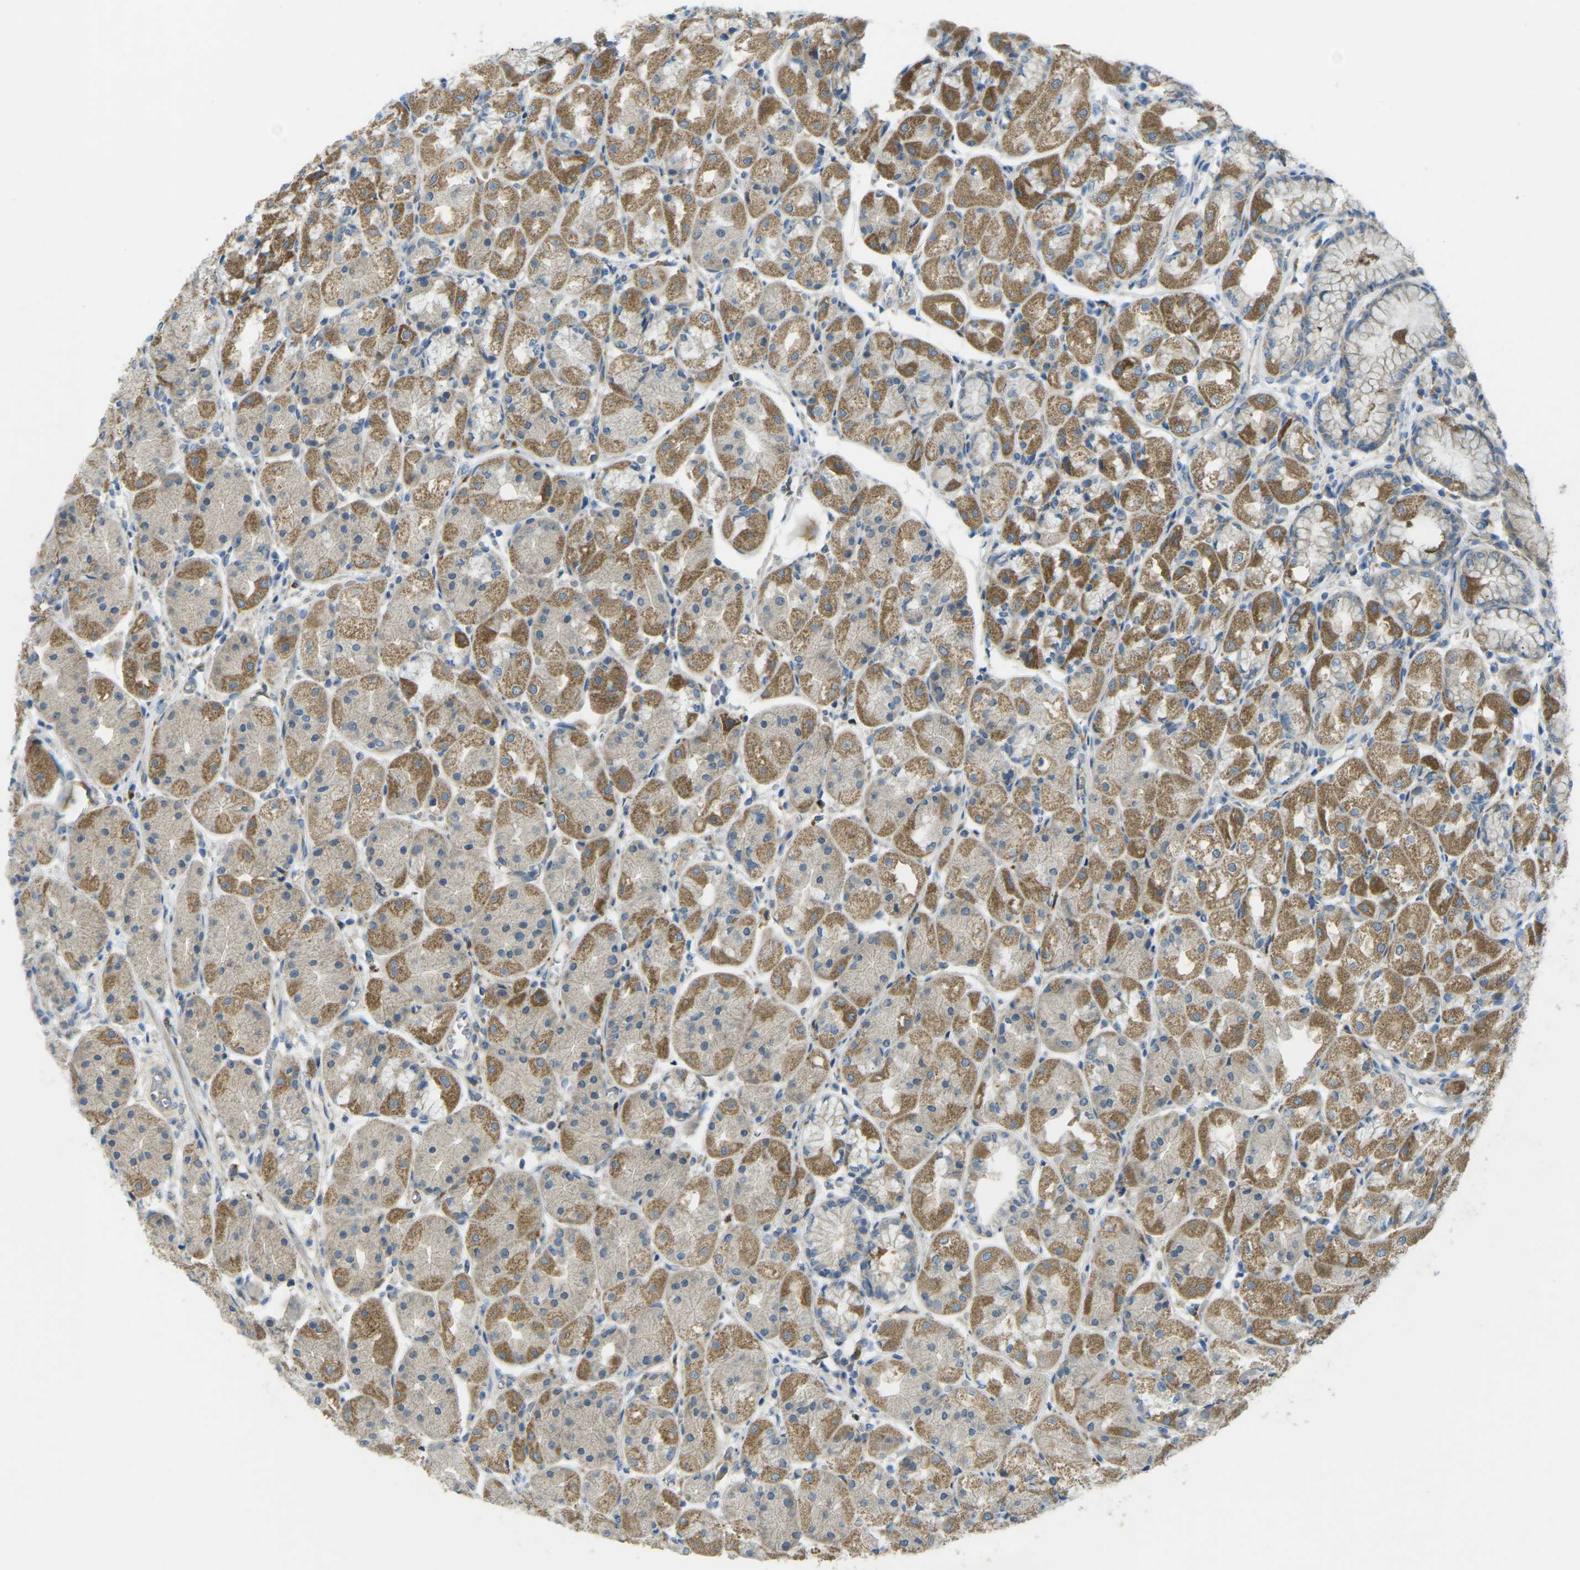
{"staining": {"intensity": "moderate", "quantity": "25%-75%", "location": "cytoplasmic/membranous"}, "tissue": "stomach", "cell_type": "Glandular cells", "image_type": "normal", "snomed": [{"axis": "morphology", "description": "Normal tissue, NOS"}, {"axis": "topography", "description": "Stomach, upper"}], "caption": "An IHC histopathology image of benign tissue is shown. Protein staining in brown shows moderate cytoplasmic/membranous positivity in stomach within glandular cells. (DAB (3,3'-diaminobenzidine) IHC with brightfield microscopy, high magnification).", "gene": "MYLK4", "patient": {"sex": "male", "age": 72}}